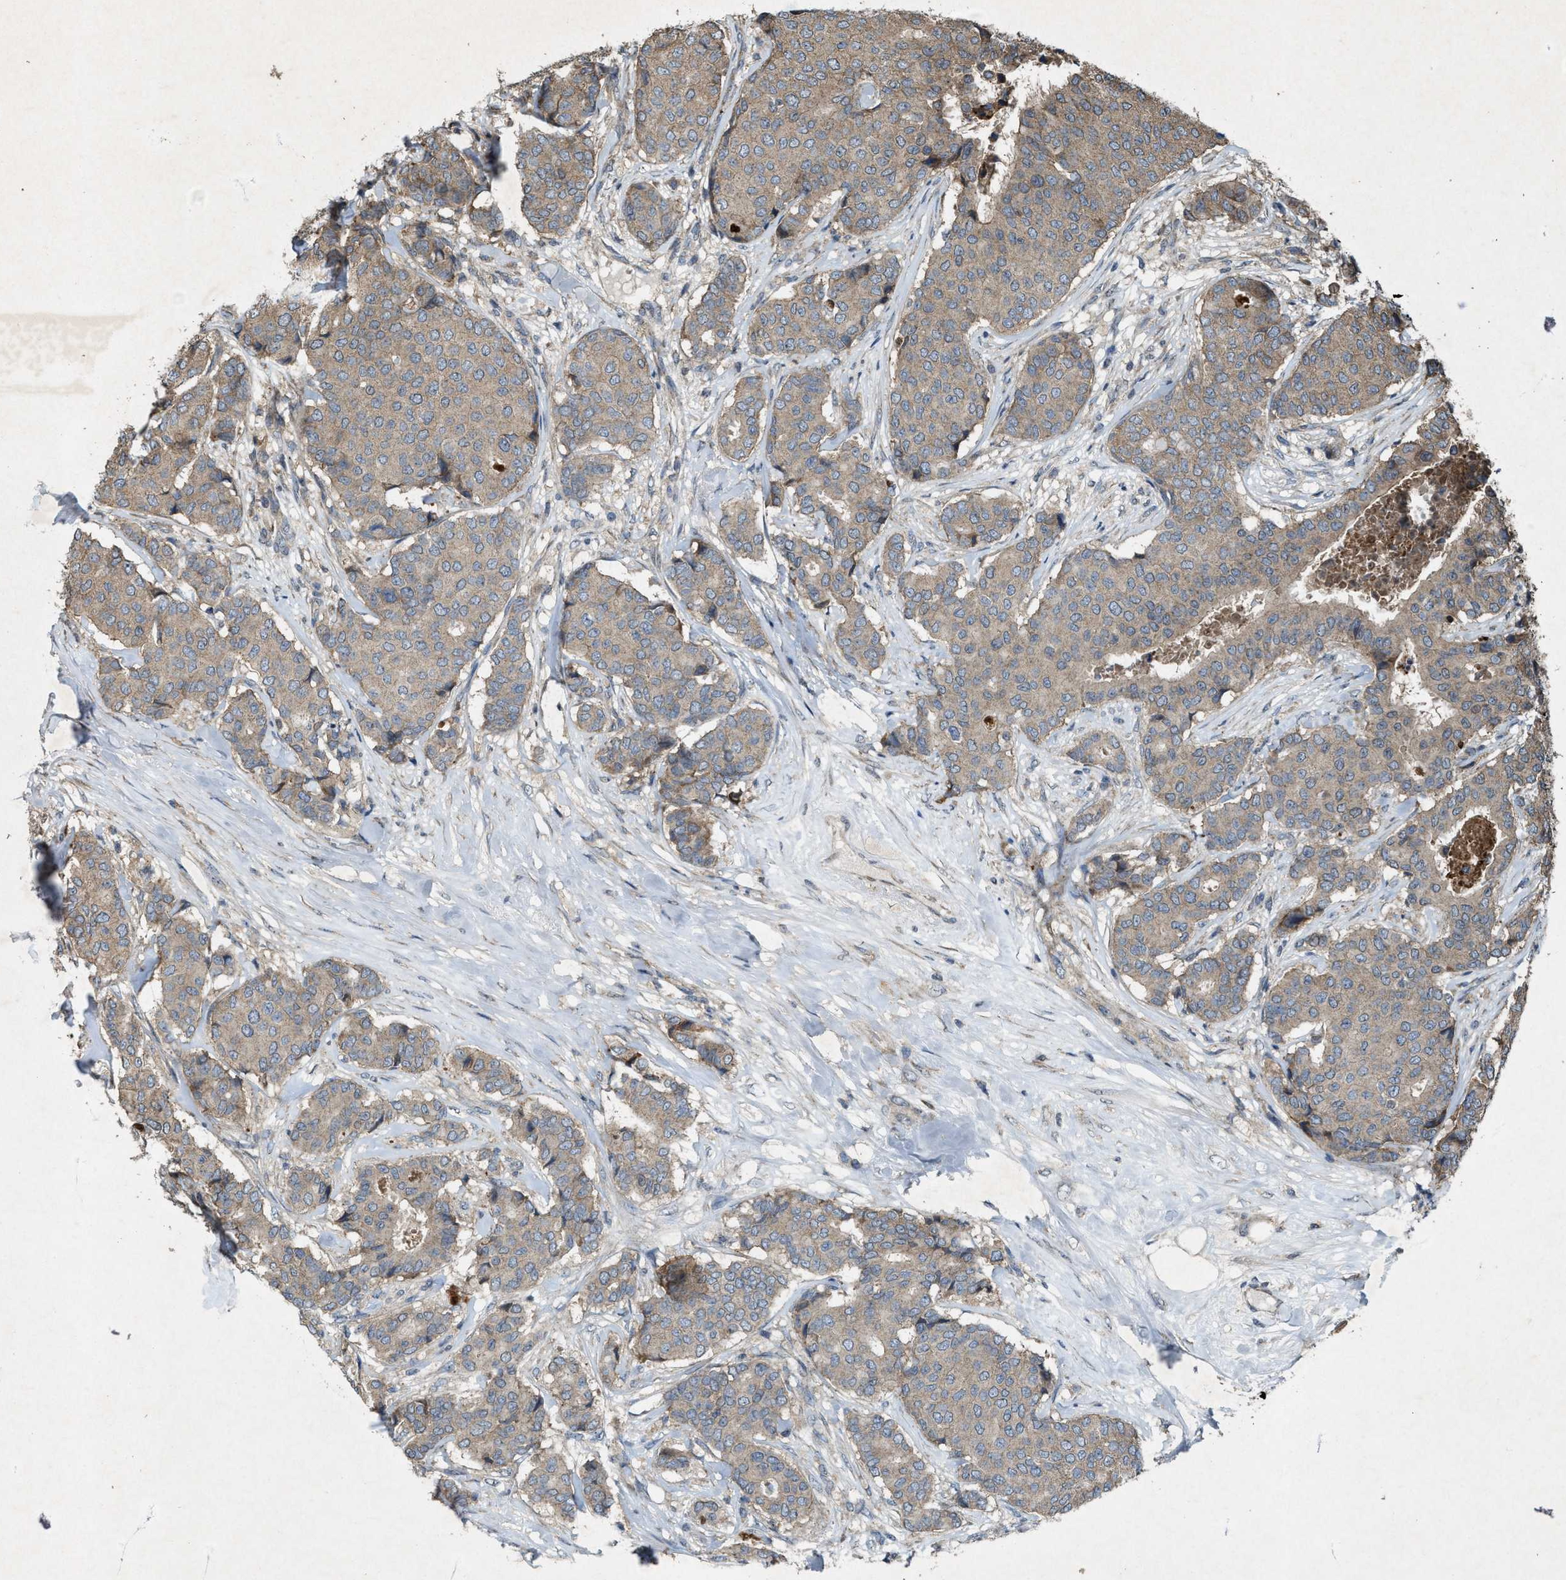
{"staining": {"intensity": "weak", "quantity": "25%-75%", "location": "cytoplasmic/membranous"}, "tissue": "breast cancer", "cell_type": "Tumor cells", "image_type": "cancer", "snomed": [{"axis": "morphology", "description": "Duct carcinoma"}, {"axis": "topography", "description": "Breast"}], "caption": "Protein staining of breast intraductal carcinoma tissue displays weak cytoplasmic/membranous expression in about 25%-75% of tumor cells. (IHC, brightfield microscopy, high magnification).", "gene": "PDP2", "patient": {"sex": "female", "age": 75}}